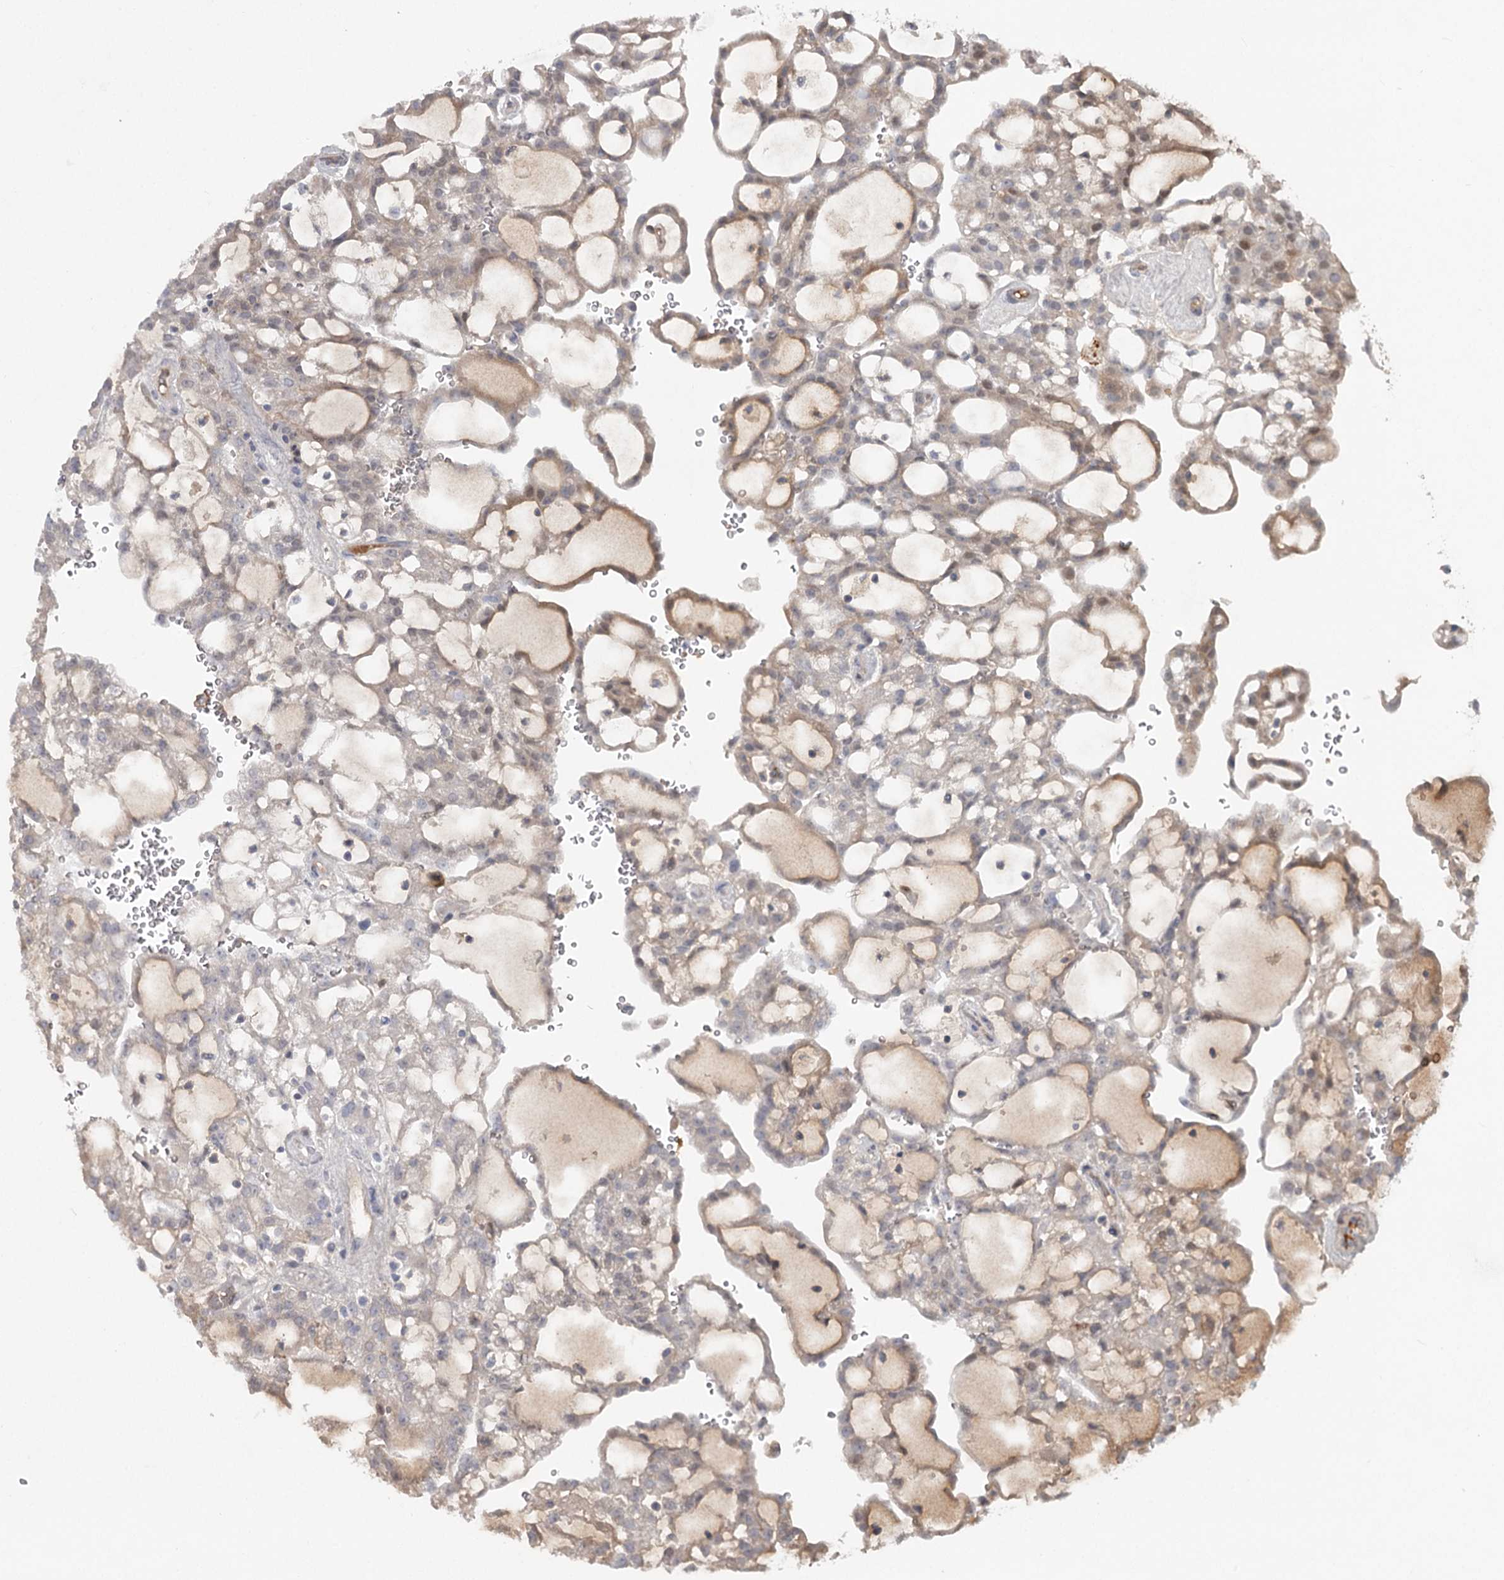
{"staining": {"intensity": "weak", "quantity": "<25%", "location": "cytoplasmic/membranous"}, "tissue": "renal cancer", "cell_type": "Tumor cells", "image_type": "cancer", "snomed": [{"axis": "morphology", "description": "Adenocarcinoma, NOS"}, {"axis": "topography", "description": "Kidney"}], "caption": "Tumor cells show no significant expression in renal cancer.", "gene": "DHRS9", "patient": {"sex": "male", "age": 63}}